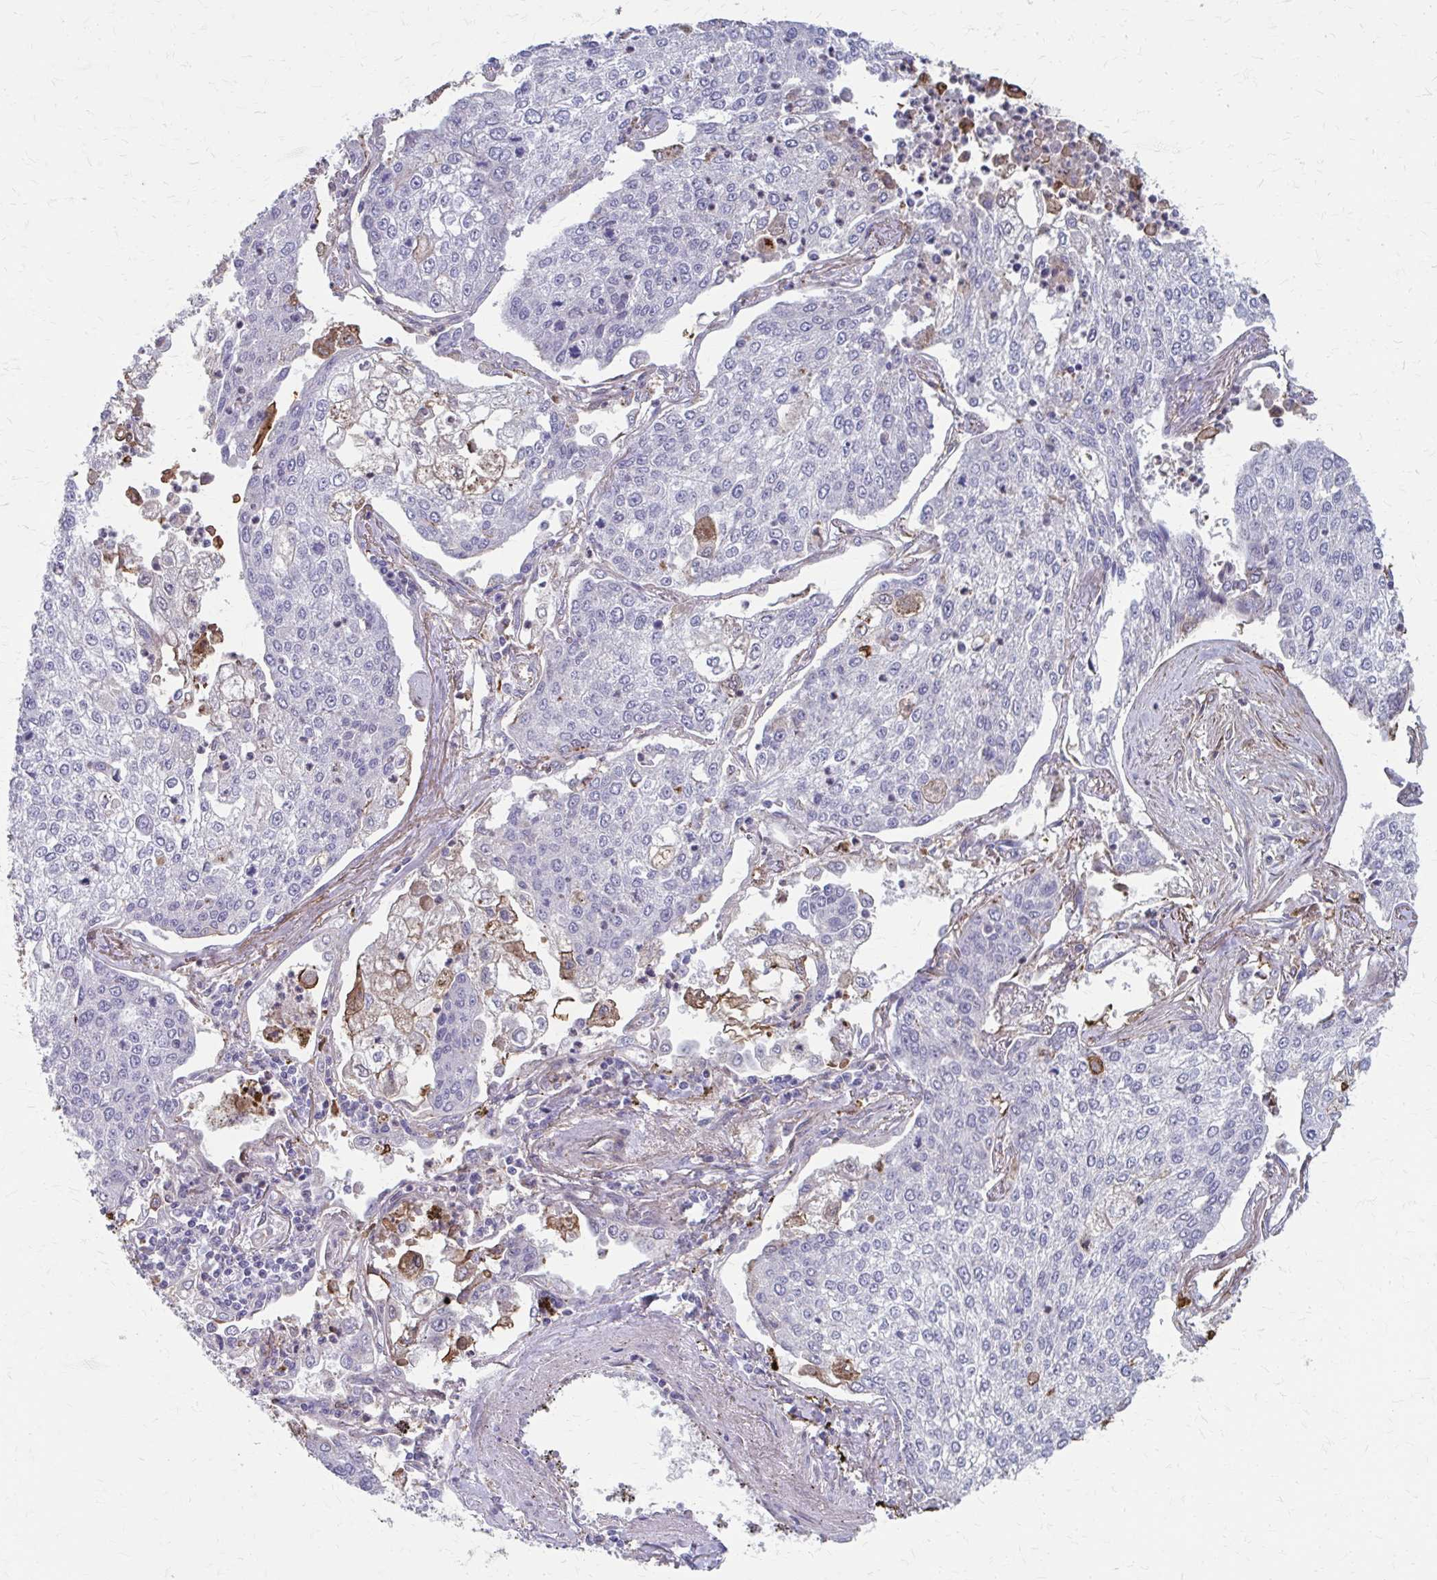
{"staining": {"intensity": "negative", "quantity": "none", "location": "none"}, "tissue": "lung cancer", "cell_type": "Tumor cells", "image_type": "cancer", "snomed": [{"axis": "morphology", "description": "Squamous cell carcinoma, NOS"}, {"axis": "topography", "description": "Lung"}], "caption": "Tumor cells are negative for protein expression in human lung cancer (squamous cell carcinoma).", "gene": "MMP14", "patient": {"sex": "male", "age": 74}}